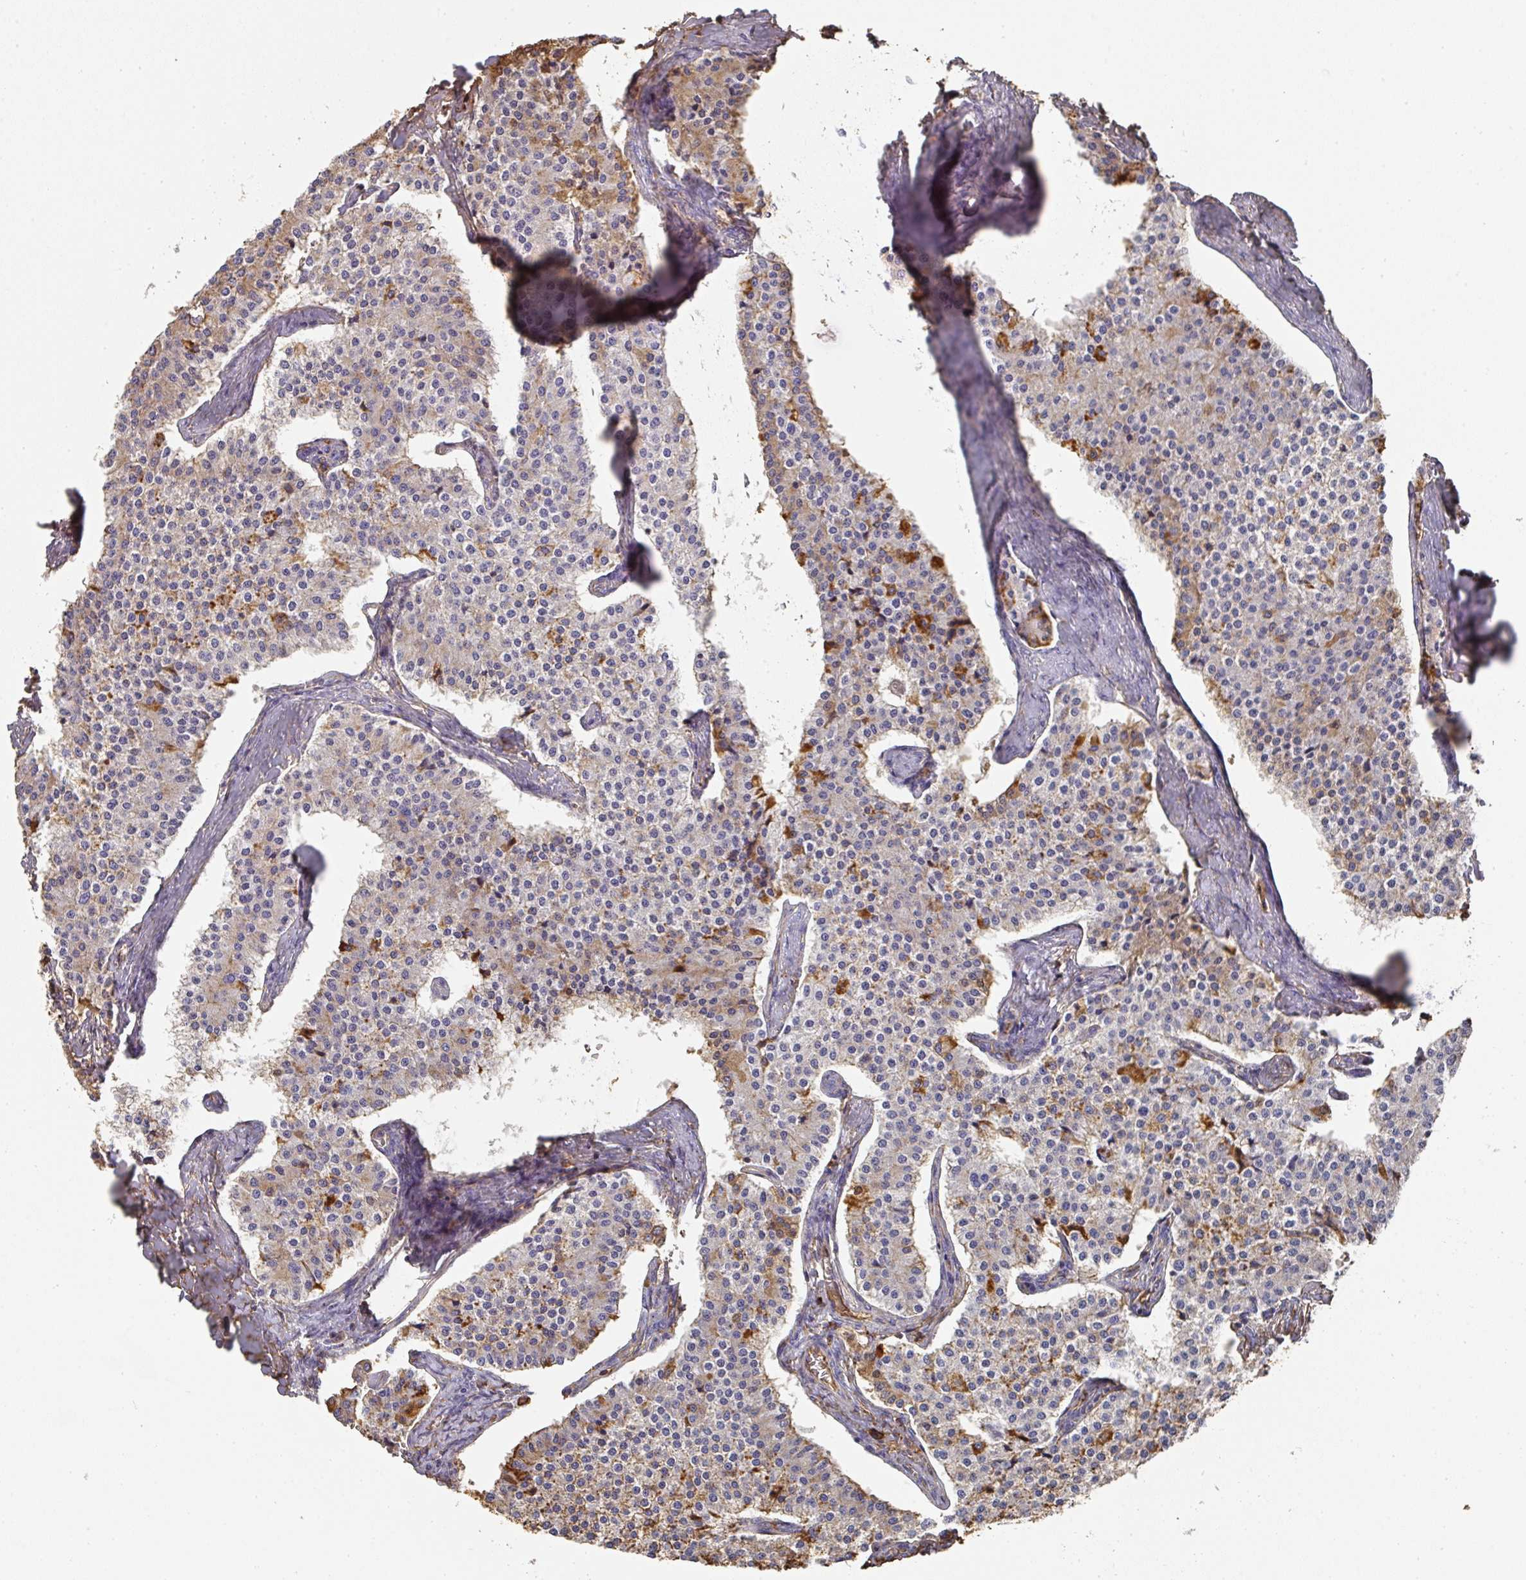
{"staining": {"intensity": "moderate", "quantity": "<25%", "location": "cytoplasmic/membranous"}, "tissue": "carcinoid", "cell_type": "Tumor cells", "image_type": "cancer", "snomed": [{"axis": "morphology", "description": "Carcinoid, malignant, NOS"}, {"axis": "topography", "description": "Colon"}], "caption": "Protein expression analysis of carcinoid shows moderate cytoplasmic/membranous positivity in approximately <25% of tumor cells.", "gene": "ALB", "patient": {"sex": "female", "age": 52}}